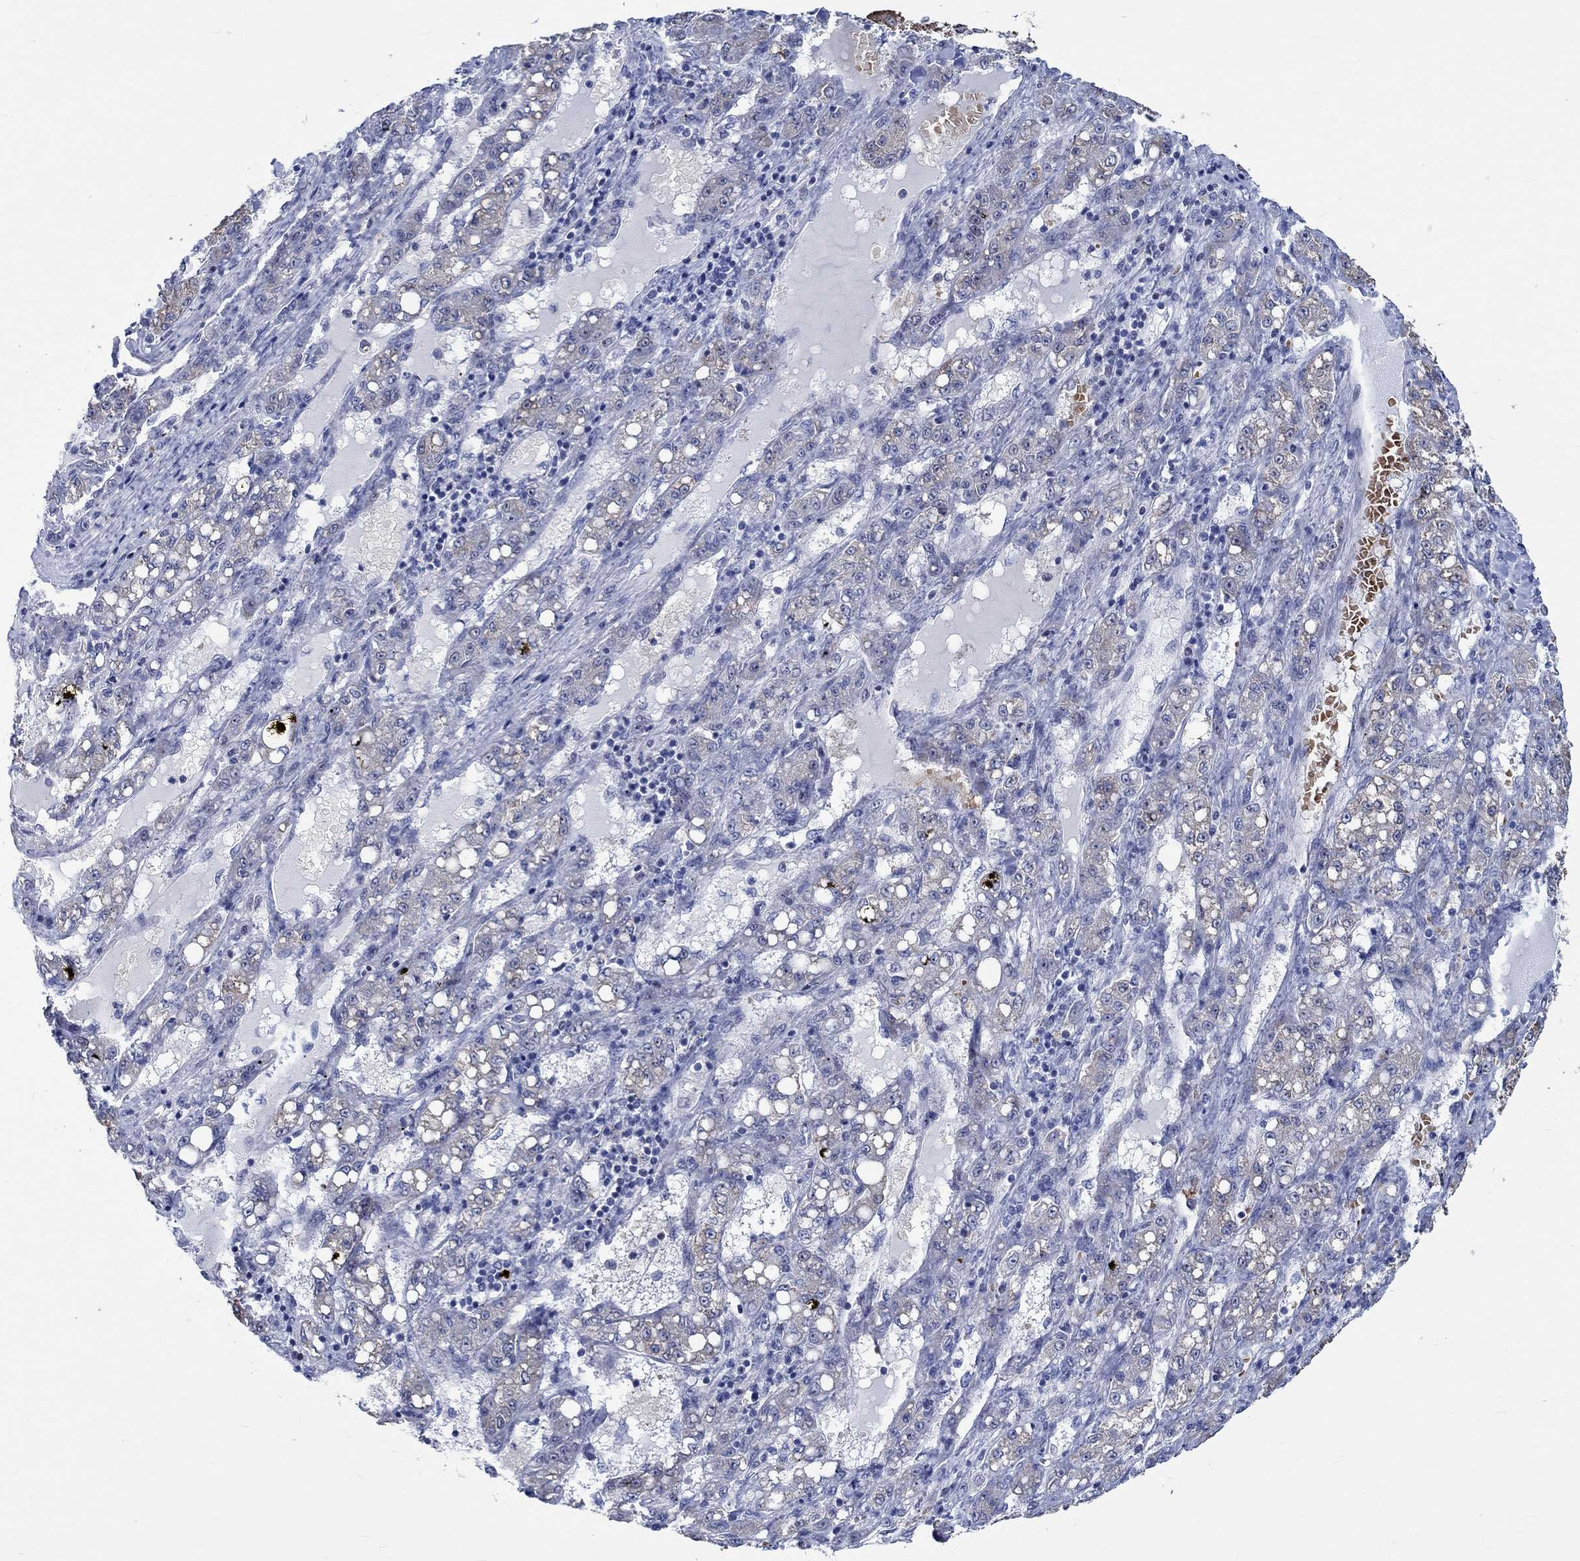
{"staining": {"intensity": "weak", "quantity": "25%-75%", "location": "cytoplasmic/membranous"}, "tissue": "liver cancer", "cell_type": "Tumor cells", "image_type": "cancer", "snomed": [{"axis": "morphology", "description": "Carcinoma, Hepatocellular, NOS"}, {"axis": "topography", "description": "Liver"}], "caption": "Immunohistochemistry staining of liver cancer, which demonstrates low levels of weak cytoplasmic/membranous positivity in about 25%-75% of tumor cells indicating weak cytoplasmic/membranous protein positivity. The staining was performed using DAB (3,3'-diaminobenzidine) (brown) for protein detection and nuclei were counterstained in hematoxylin (blue).", "gene": "ZNF446", "patient": {"sex": "female", "age": 65}}